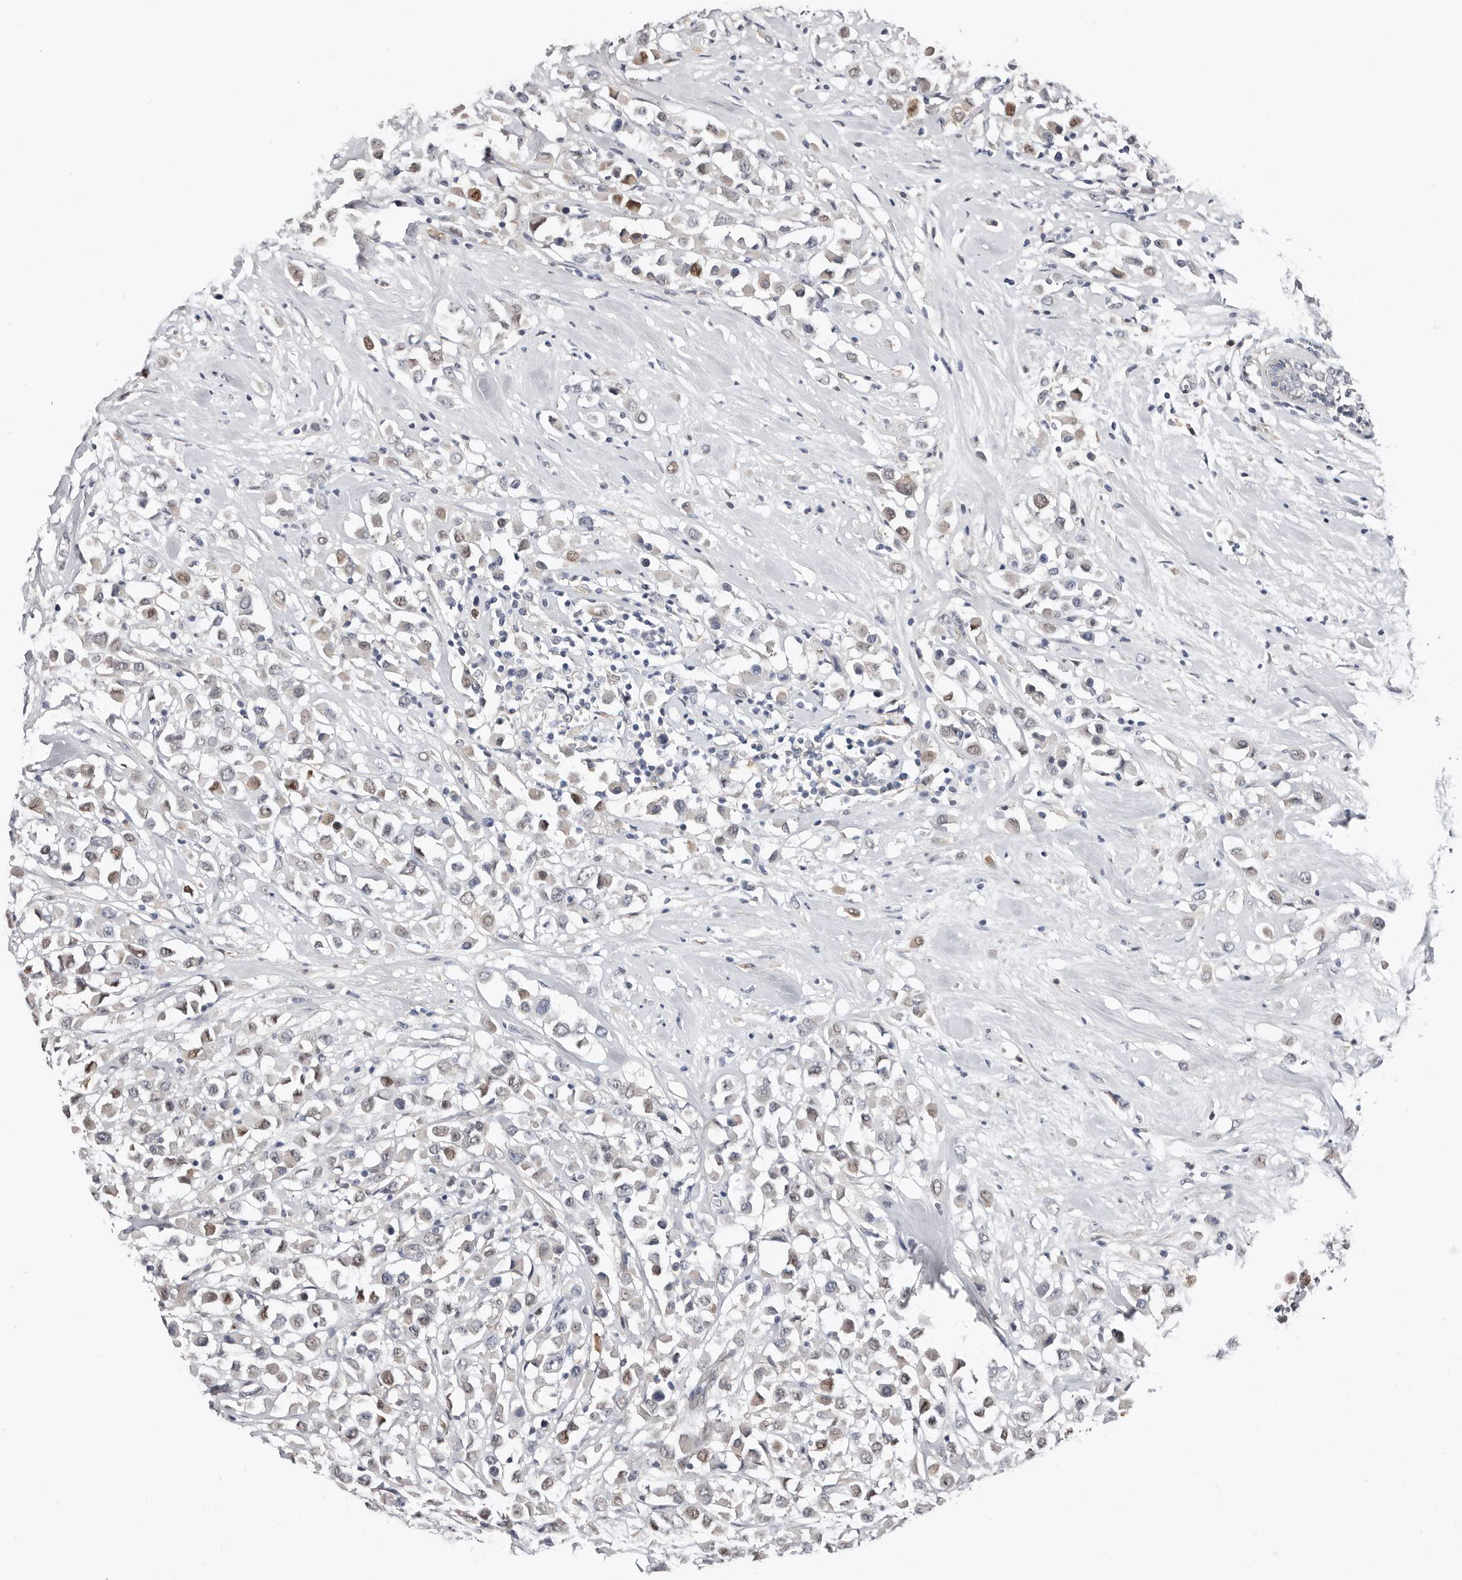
{"staining": {"intensity": "moderate", "quantity": "25%-75%", "location": "cytoplasmic/membranous,nuclear"}, "tissue": "breast cancer", "cell_type": "Tumor cells", "image_type": "cancer", "snomed": [{"axis": "morphology", "description": "Duct carcinoma"}, {"axis": "topography", "description": "Breast"}], "caption": "Immunohistochemical staining of breast cancer (infiltrating ductal carcinoma) shows moderate cytoplasmic/membranous and nuclear protein staining in about 25%-75% of tumor cells.", "gene": "ASRGL1", "patient": {"sex": "female", "age": 61}}